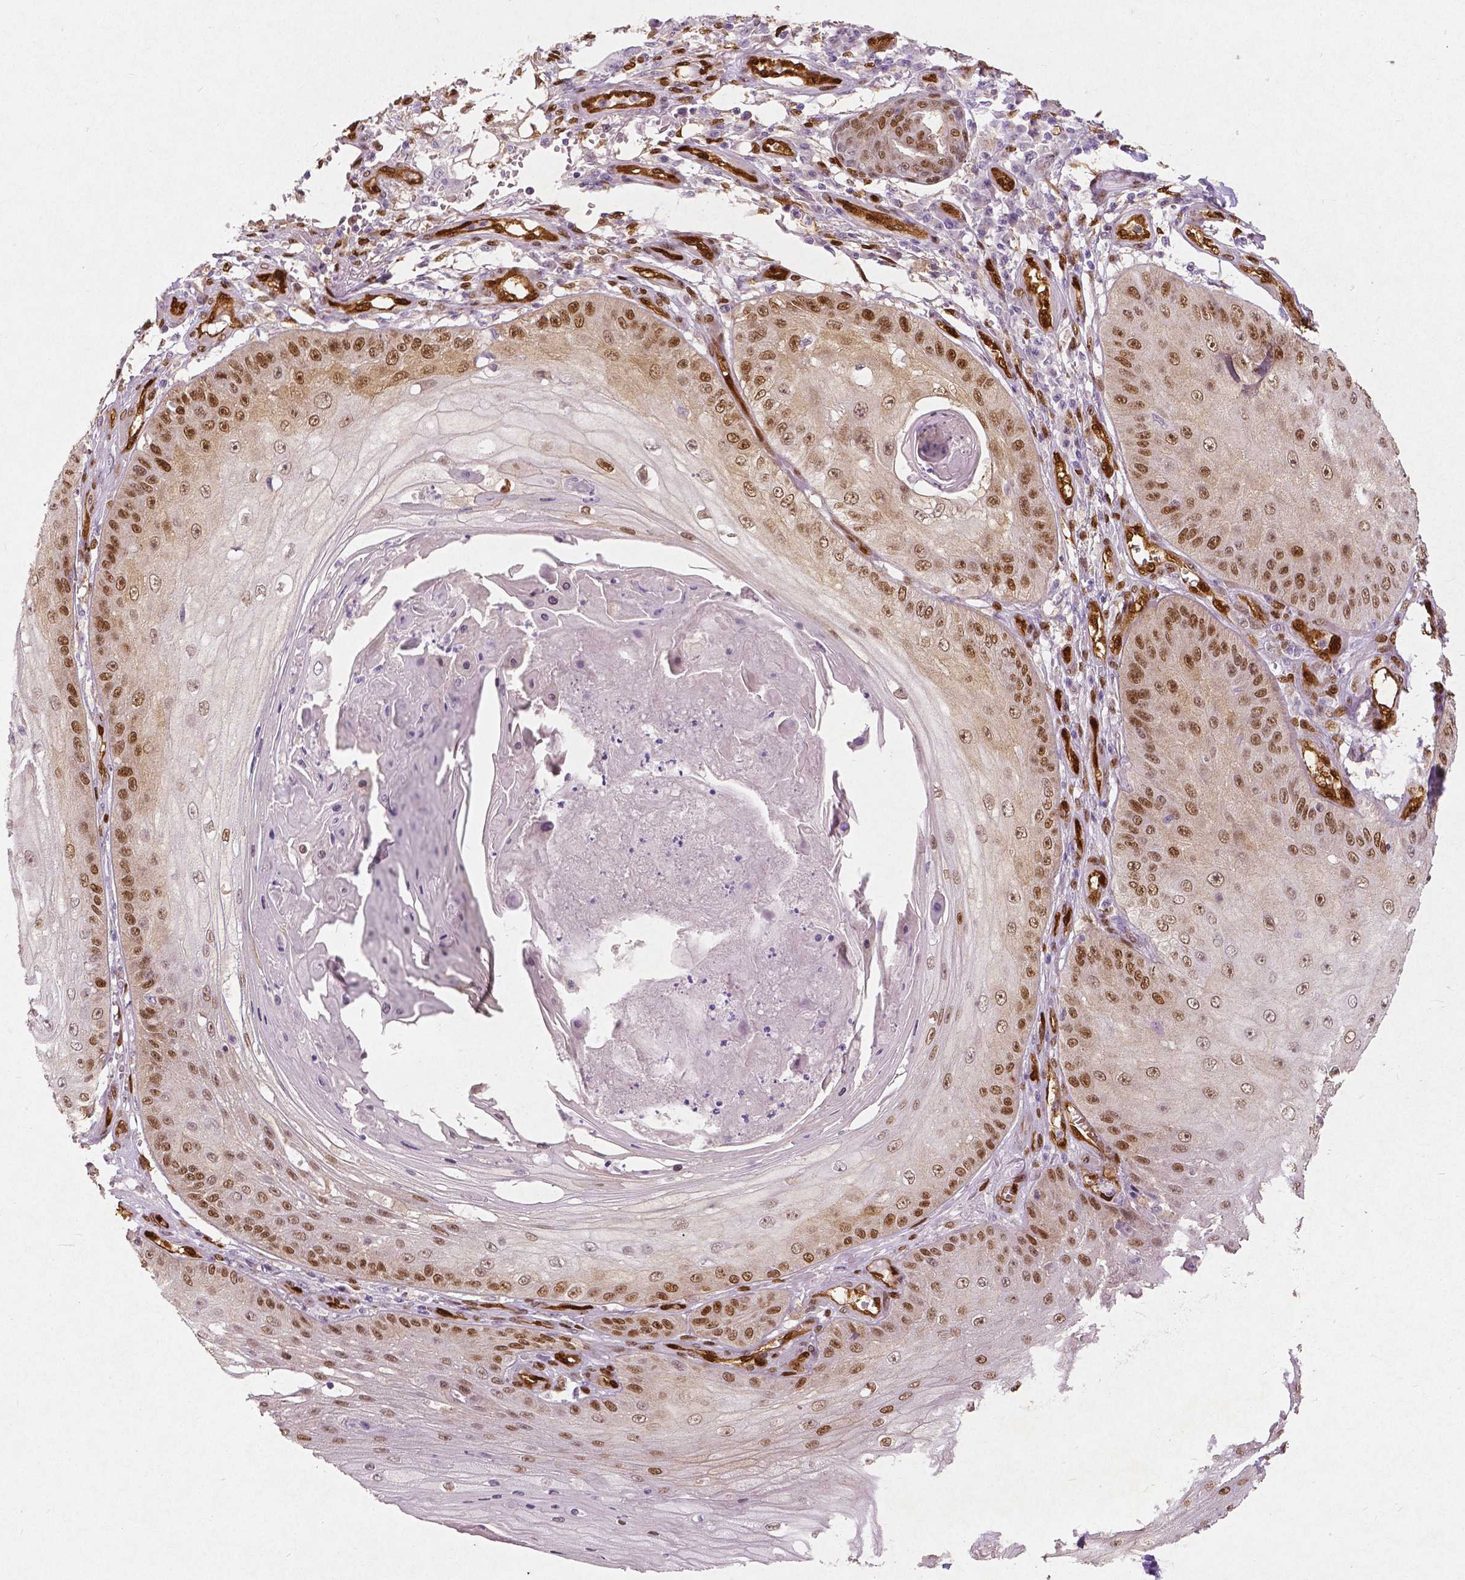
{"staining": {"intensity": "moderate", "quantity": ">75%", "location": "cytoplasmic/membranous,nuclear"}, "tissue": "skin cancer", "cell_type": "Tumor cells", "image_type": "cancer", "snomed": [{"axis": "morphology", "description": "Squamous cell carcinoma, NOS"}, {"axis": "topography", "description": "Skin"}], "caption": "High-power microscopy captured an IHC image of squamous cell carcinoma (skin), revealing moderate cytoplasmic/membranous and nuclear positivity in about >75% of tumor cells.", "gene": "WWTR1", "patient": {"sex": "male", "age": 70}}